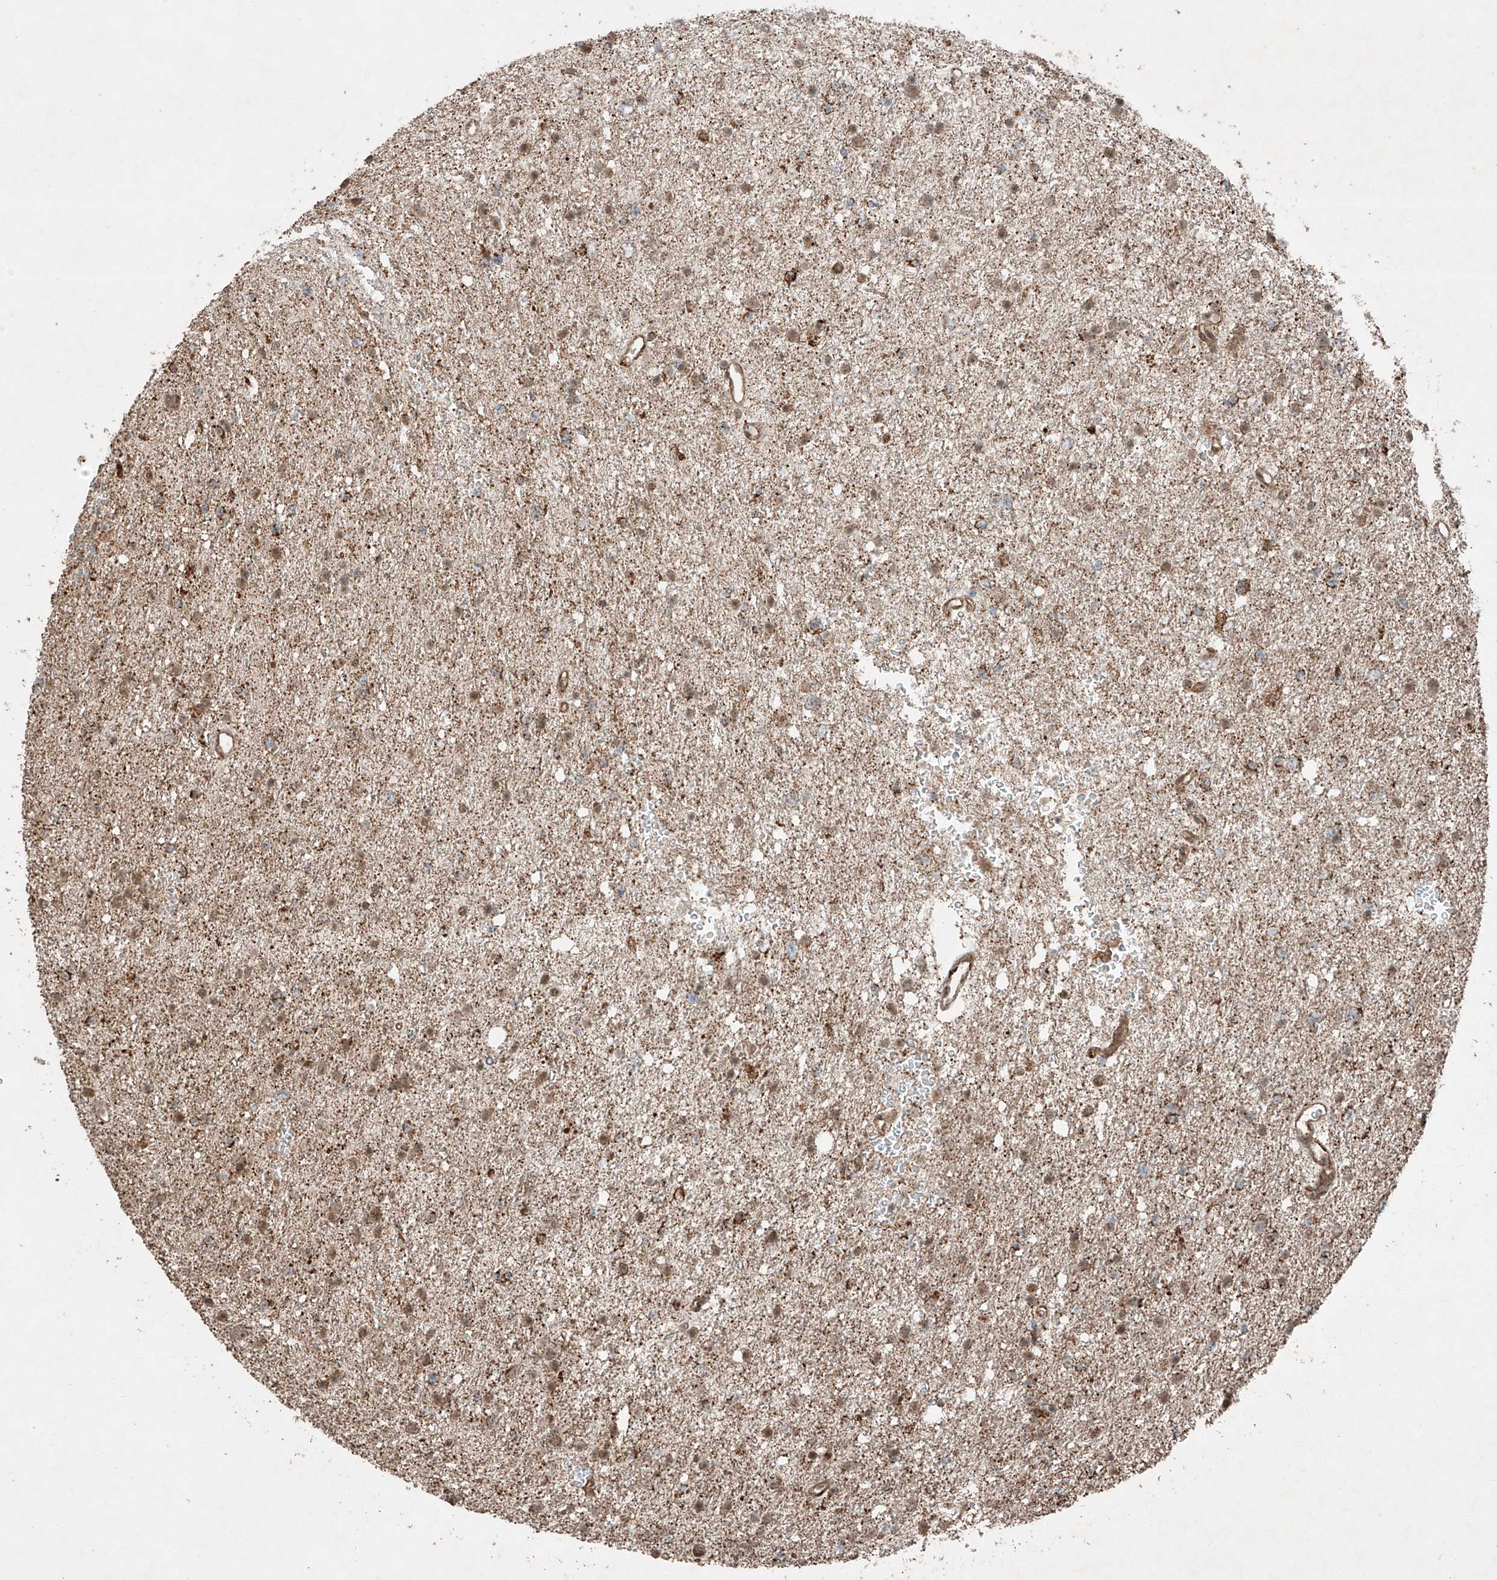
{"staining": {"intensity": "moderate", "quantity": "25%-75%", "location": "cytoplasmic/membranous,nuclear"}, "tissue": "glioma", "cell_type": "Tumor cells", "image_type": "cancer", "snomed": [{"axis": "morphology", "description": "Glioma, malignant, Low grade"}, {"axis": "topography", "description": "Brain"}], "caption": "Malignant glioma (low-grade) stained for a protein (brown) reveals moderate cytoplasmic/membranous and nuclear positive expression in about 25%-75% of tumor cells.", "gene": "ZNF620", "patient": {"sex": "female", "age": 37}}